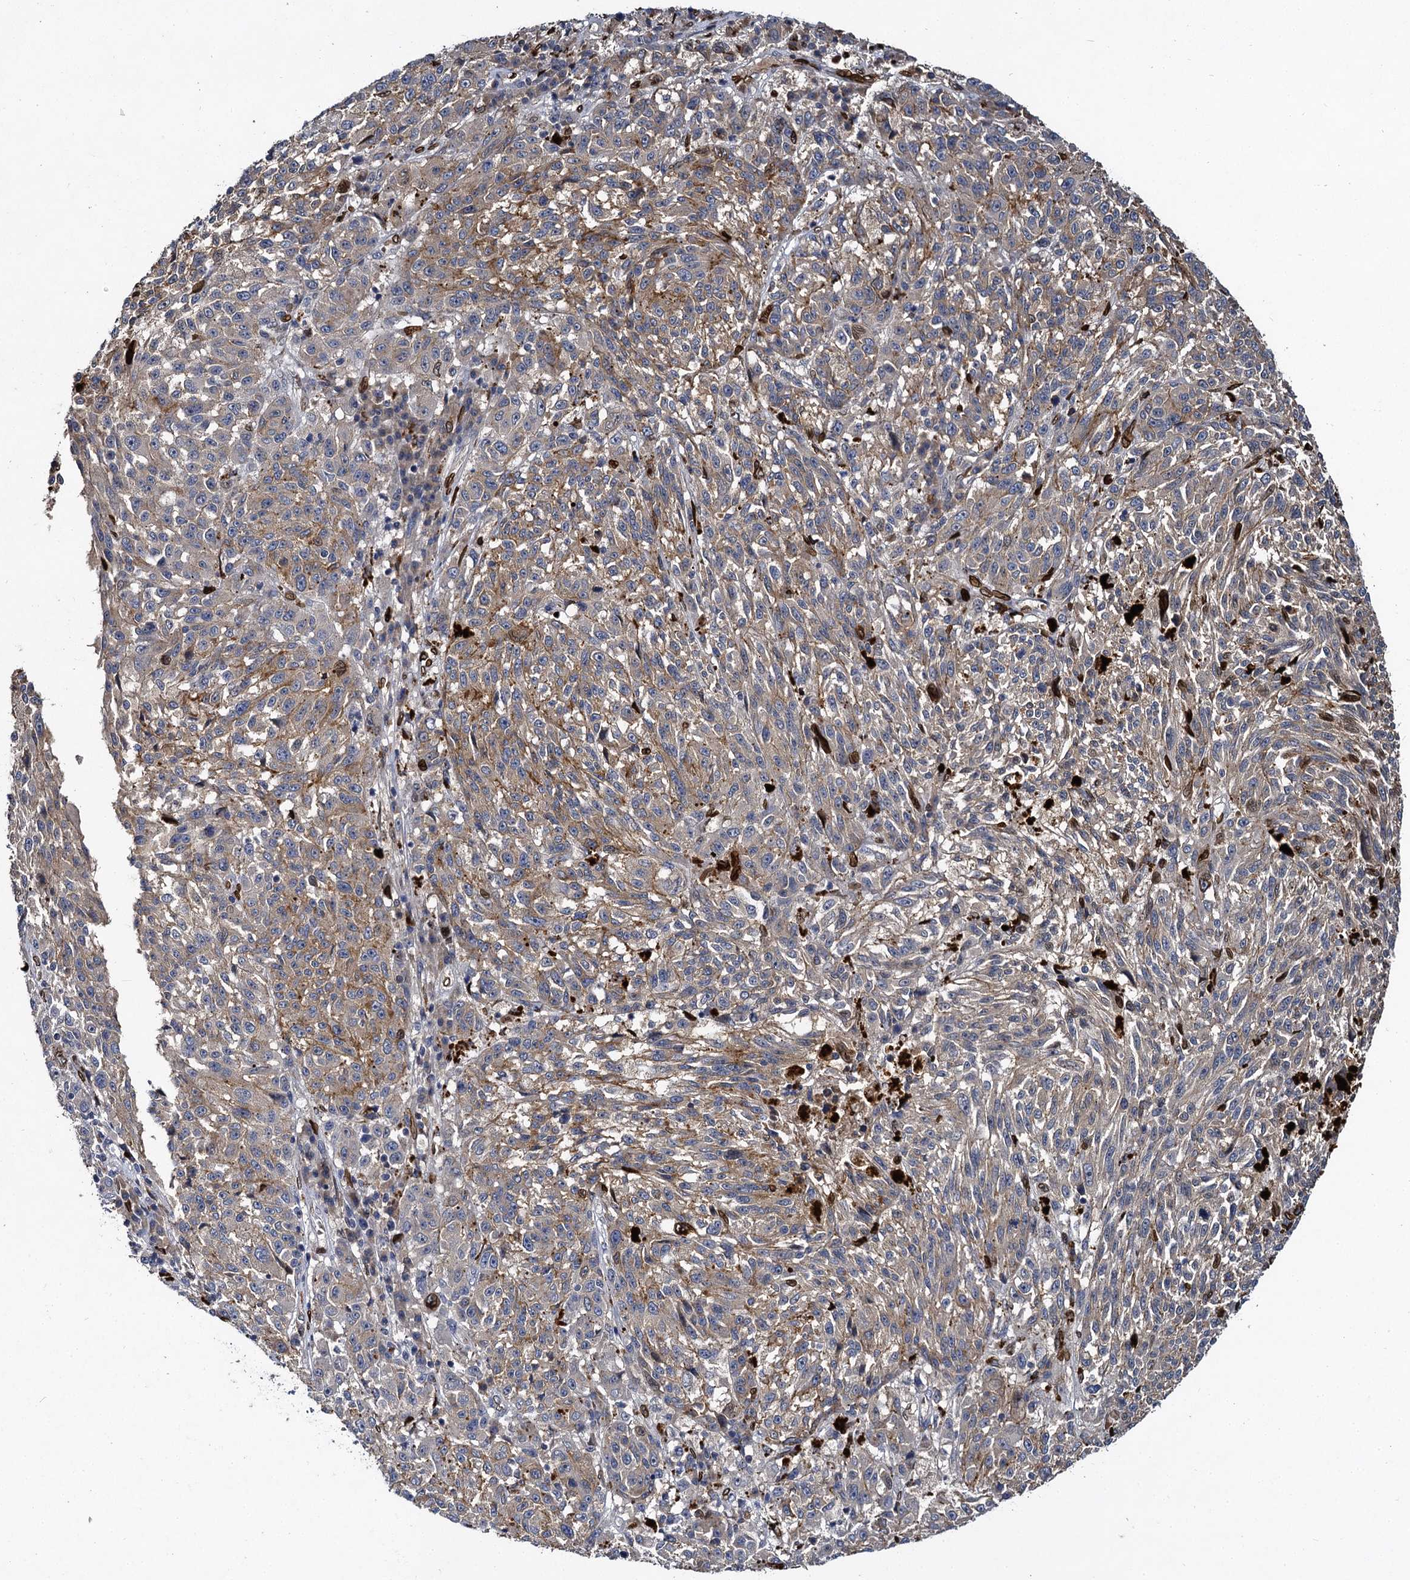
{"staining": {"intensity": "weak", "quantity": "25%-75%", "location": "cytoplasmic/membranous"}, "tissue": "melanoma", "cell_type": "Tumor cells", "image_type": "cancer", "snomed": [{"axis": "morphology", "description": "Malignant melanoma, NOS"}, {"axis": "topography", "description": "Skin"}], "caption": "A histopathology image of malignant melanoma stained for a protein displays weak cytoplasmic/membranous brown staining in tumor cells.", "gene": "SLC11A2", "patient": {"sex": "male", "age": 53}}